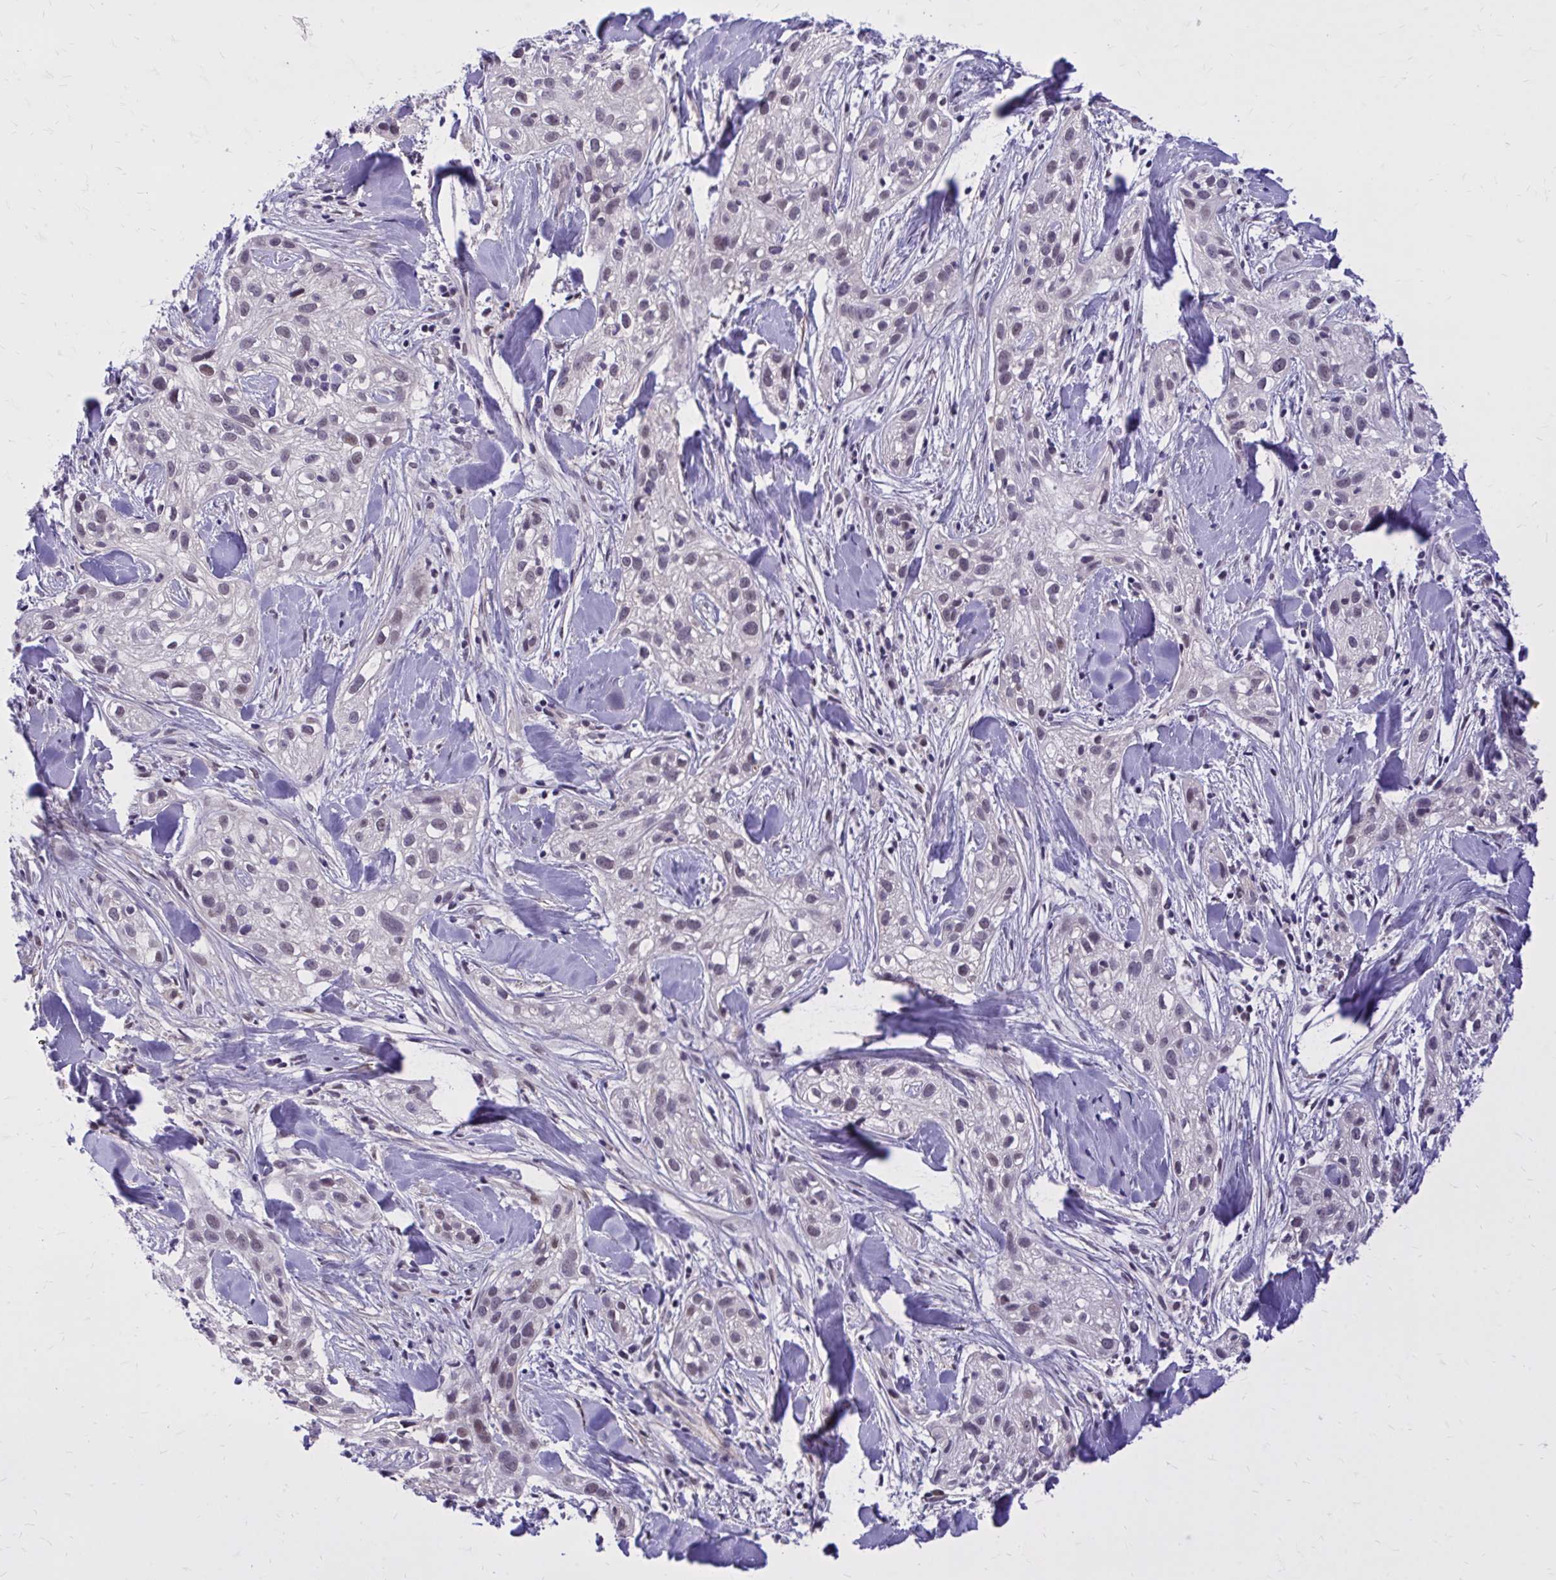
{"staining": {"intensity": "weak", "quantity": "25%-75%", "location": "nuclear"}, "tissue": "skin cancer", "cell_type": "Tumor cells", "image_type": "cancer", "snomed": [{"axis": "morphology", "description": "Squamous cell carcinoma, NOS"}, {"axis": "topography", "description": "Skin"}], "caption": "Protein analysis of squamous cell carcinoma (skin) tissue demonstrates weak nuclear positivity in approximately 25%-75% of tumor cells.", "gene": "ZBTB25", "patient": {"sex": "male", "age": 82}}